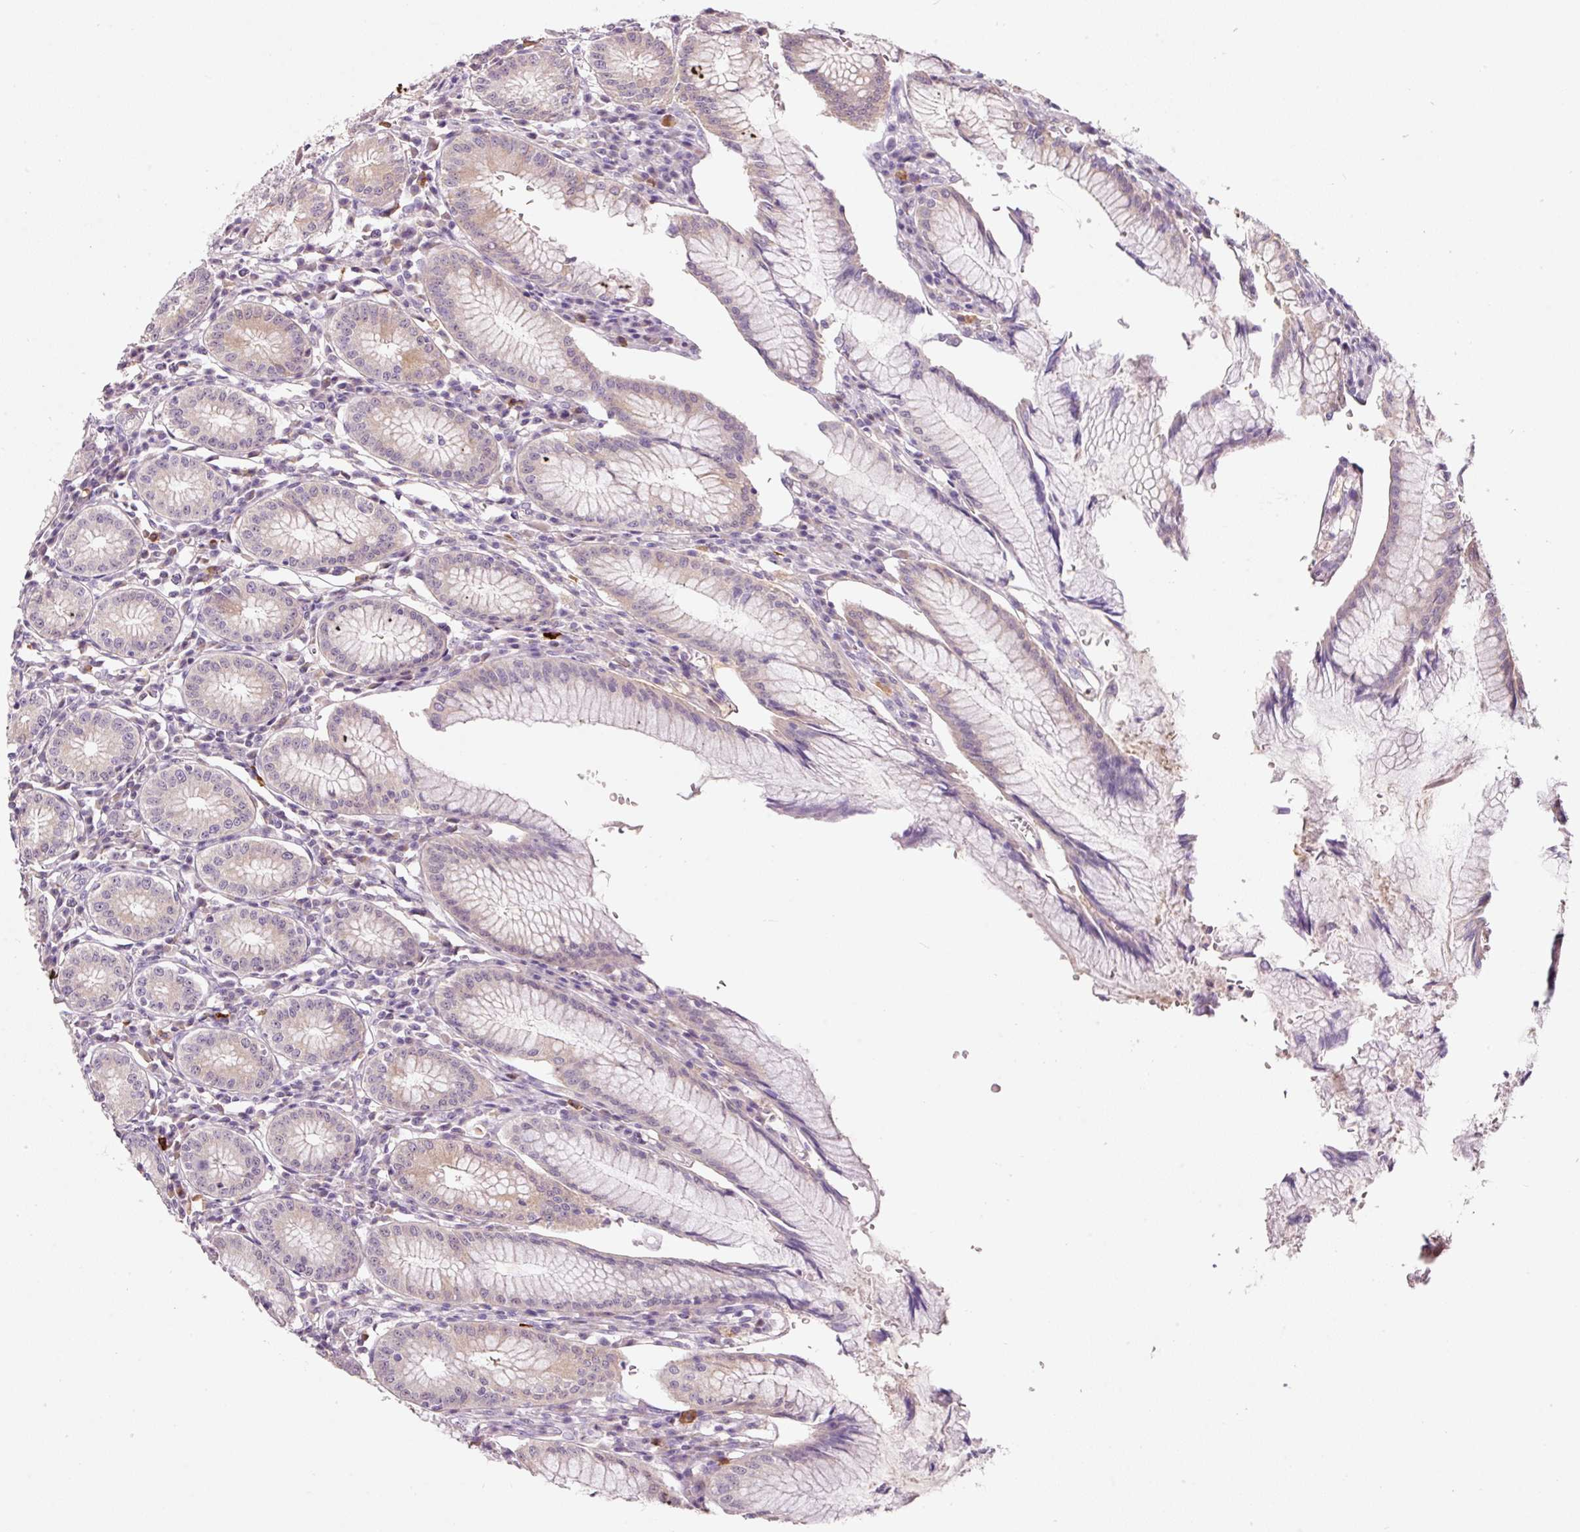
{"staining": {"intensity": "weak", "quantity": "25%-75%", "location": "cytoplasmic/membranous"}, "tissue": "stomach", "cell_type": "Glandular cells", "image_type": "normal", "snomed": [{"axis": "morphology", "description": "Normal tissue, NOS"}, {"axis": "topography", "description": "Stomach"}], "caption": "Weak cytoplasmic/membranous positivity for a protein is appreciated in about 25%-75% of glandular cells of unremarkable stomach using IHC.", "gene": "TMEM37", "patient": {"sex": "male", "age": 55}}